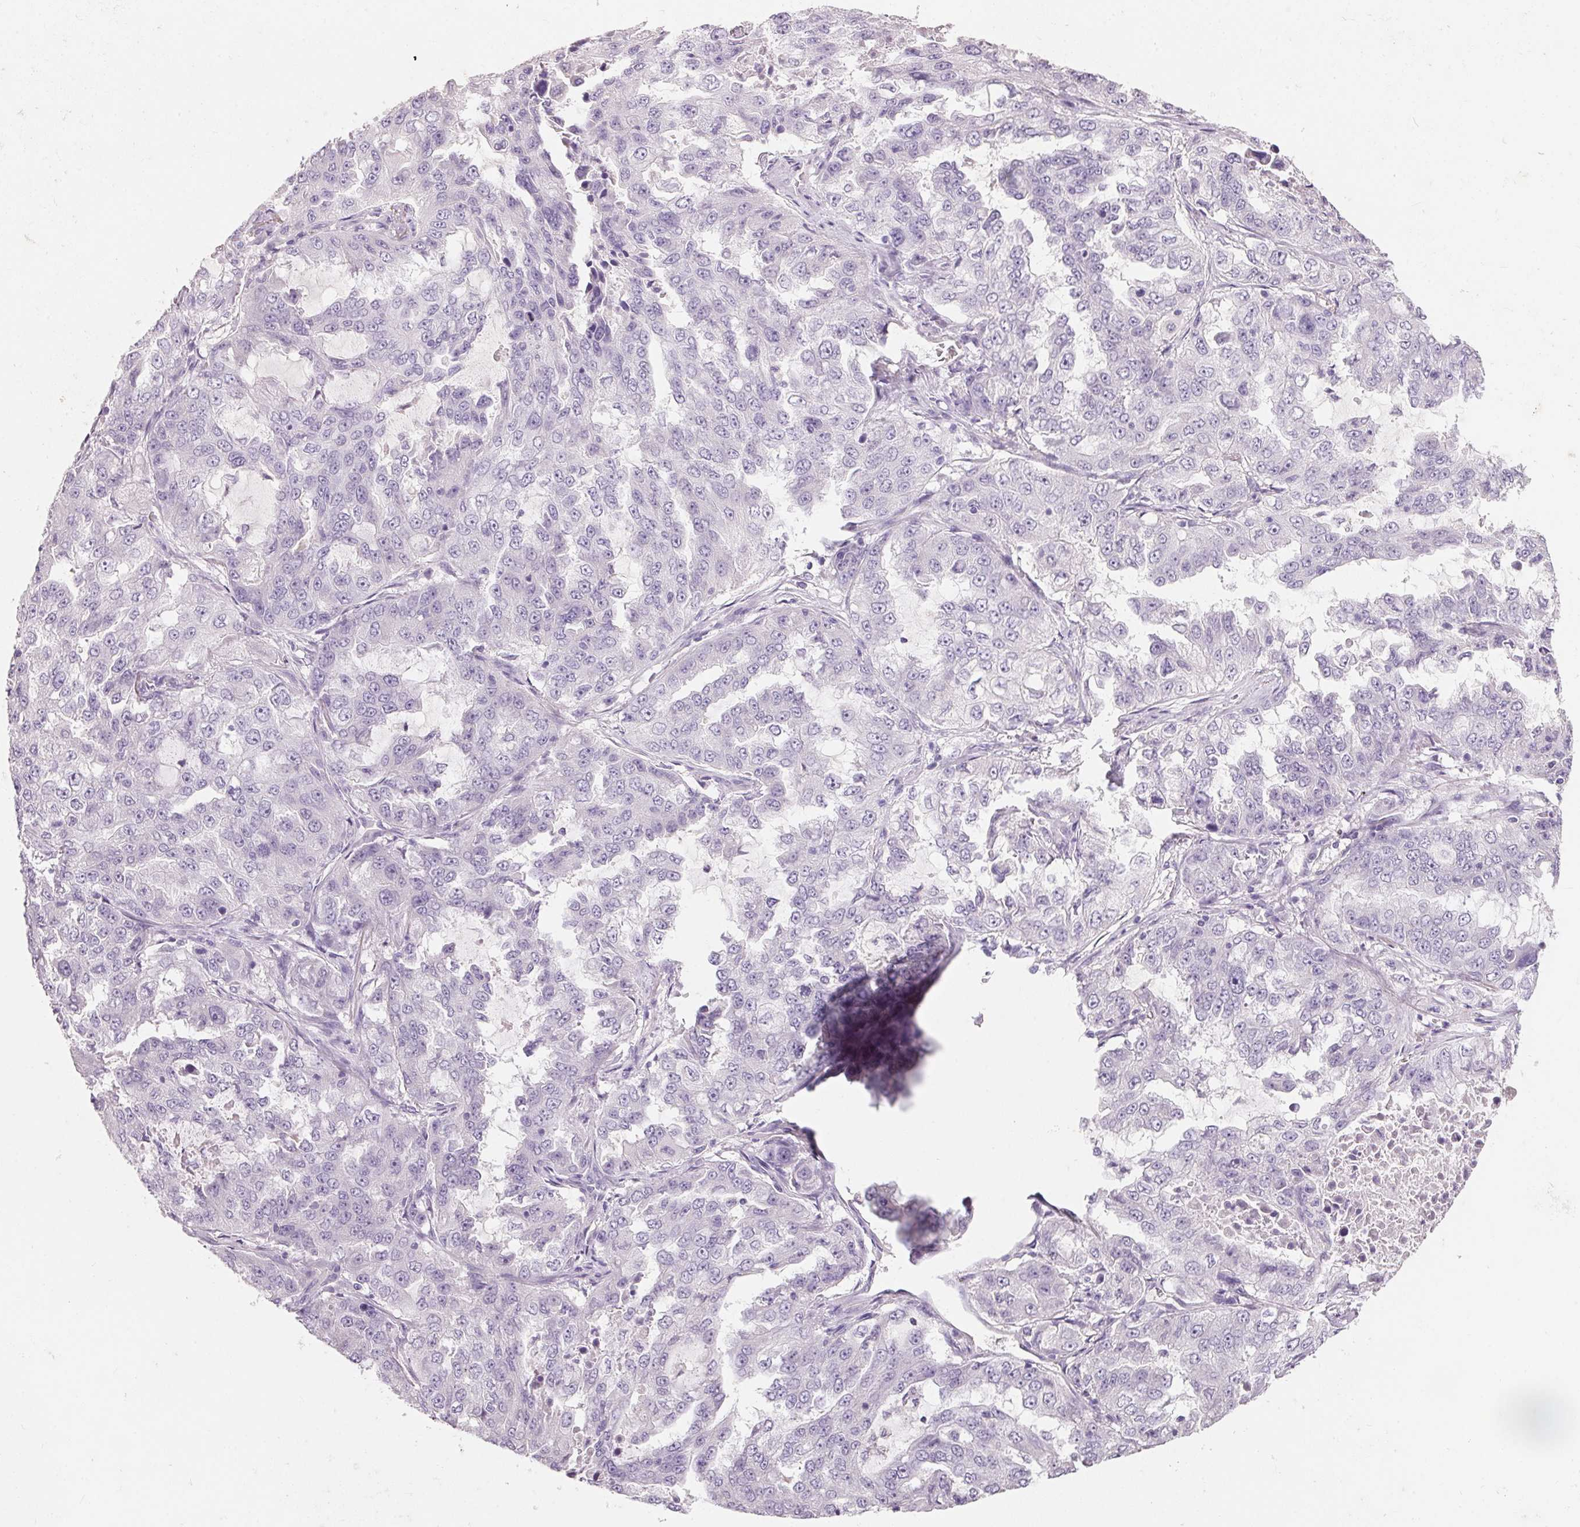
{"staining": {"intensity": "negative", "quantity": "none", "location": "none"}, "tissue": "lung cancer", "cell_type": "Tumor cells", "image_type": "cancer", "snomed": [{"axis": "morphology", "description": "Adenocarcinoma, NOS"}, {"axis": "topography", "description": "Lung"}], "caption": "Adenocarcinoma (lung) was stained to show a protein in brown. There is no significant staining in tumor cells.", "gene": "HSD17B1", "patient": {"sex": "female", "age": 61}}